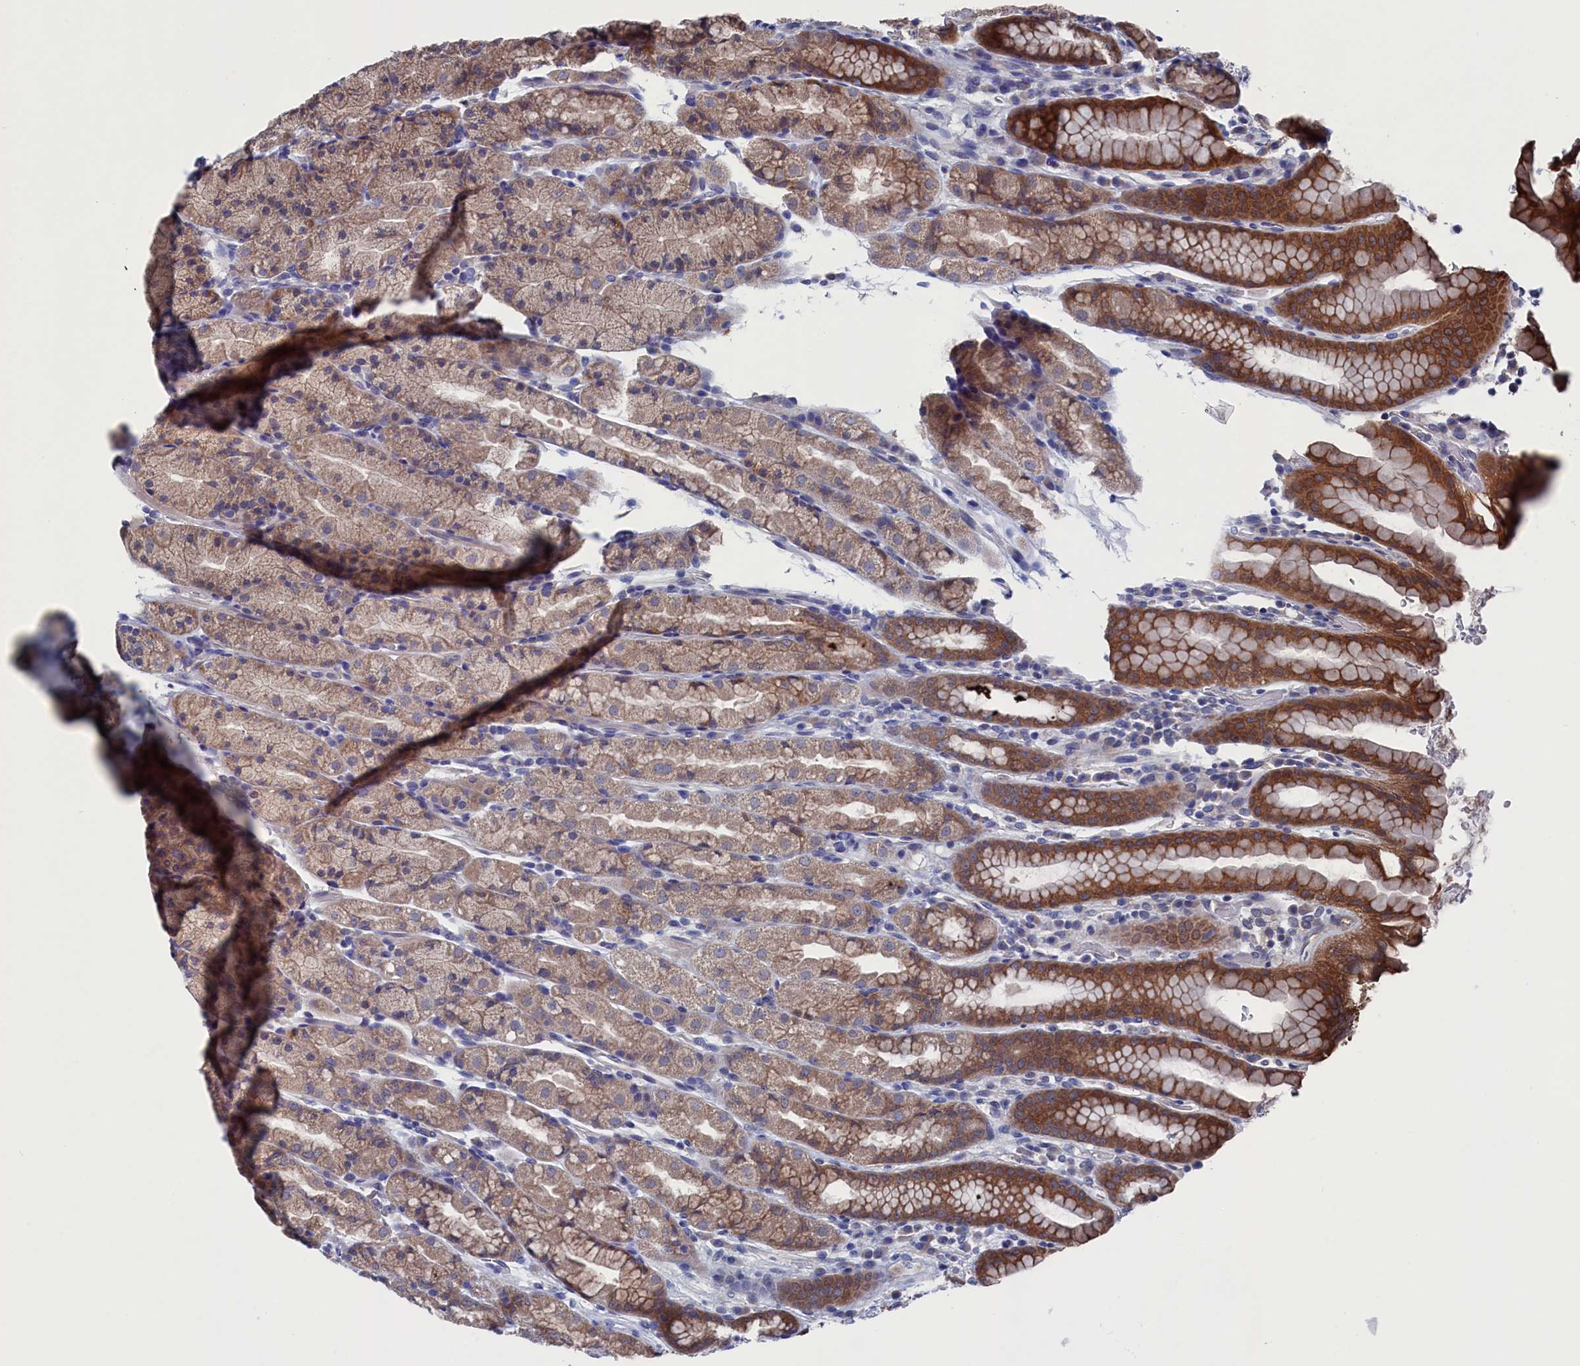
{"staining": {"intensity": "strong", "quantity": ">75%", "location": "cytoplasmic/membranous"}, "tissue": "stomach", "cell_type": "Glandular cells", "image_type": "normal", "snomed": [{"axis": "morphology", "description": "Normal tissue, NOS"}, {"axis": "topography", "description": "Stomach, upper"}, {"axis": "topography", "description": "Stomach, lower"}, {"axis": "topography", "description": "Small intestine"}], "caption": "An immunohistochemistry (IHC) image of normal tissue is shown. Protein staining in brown shows strong cytoplasmic/membranous positivity in stomach within glandular cells.", "gene": "SPATA13", "patient": {"sex": "male", "age": 68}}